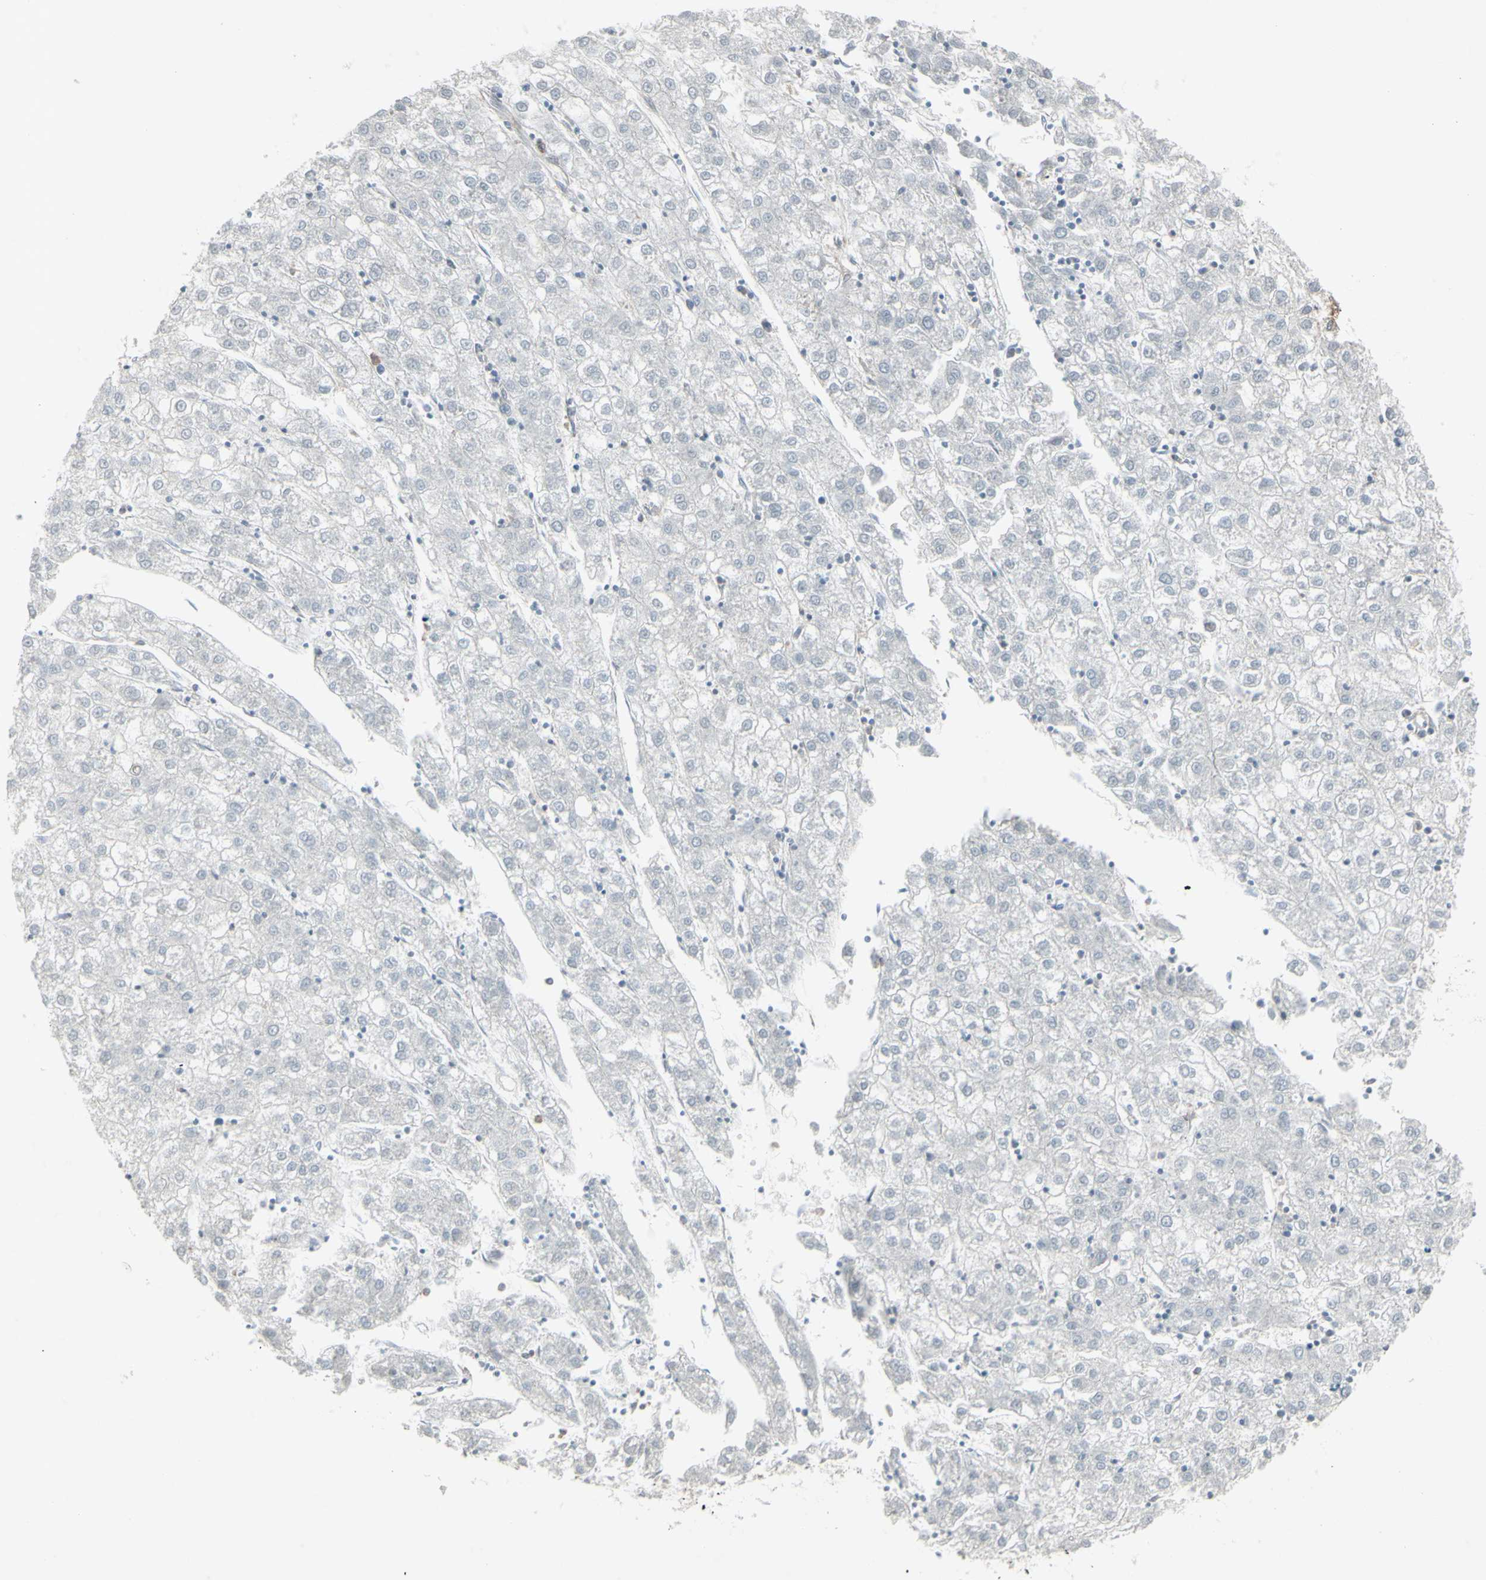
{"staining": {"intensity": "negative", "quantity": "none", "location": "none"}, "tissue": "liver cancer", "cell_type": "Tumor cells", "image_type": "cancer", "snomed": [{"axis": "morphology", "description": "Carcinoma, Hepatocellular, NOS"}, {"axis": "topography", "description": "Liver"}], "caption": "The photomicrograph shows no significant expression in tumor cells of liver cancer.", "gene": "CD33", "patient": {"sex": "male", "age": 72}}